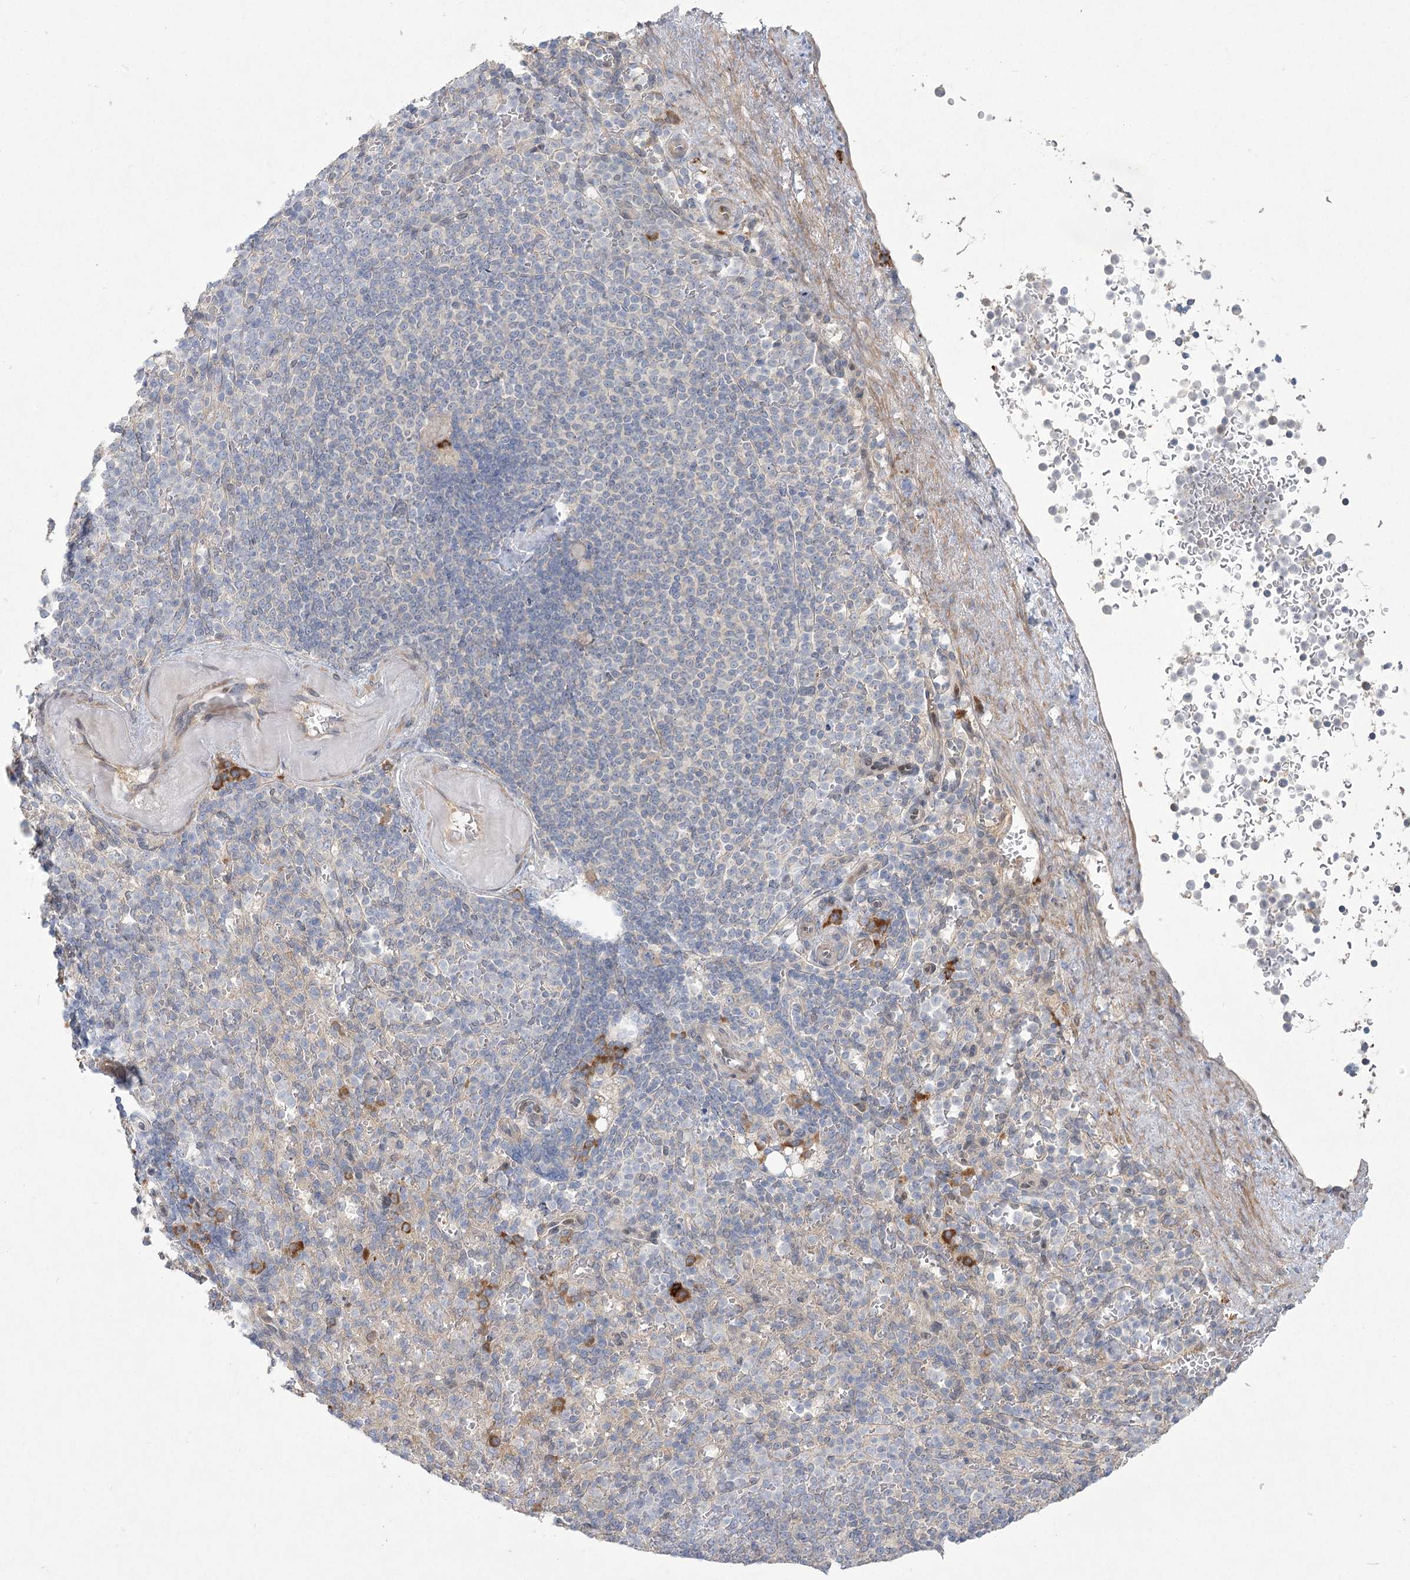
{"staining": {"intensity": "negative", "quantity": "none", "location": "none"}, "tissue": "spleen", "cell_type": "Cells in red pulp", "image_type": "normal", "snomed": [{"axis": "morphology", "description": "Normal tissue, NOS"}, {"axis": "topography", "description": "Spleen"}], "caption": "Immunohistochemical staining of benign human spleen reveals no significant staining in cells in red pulp.", "gene": "CAMTA1", "patient": {"sex": "female", "age": 74}}